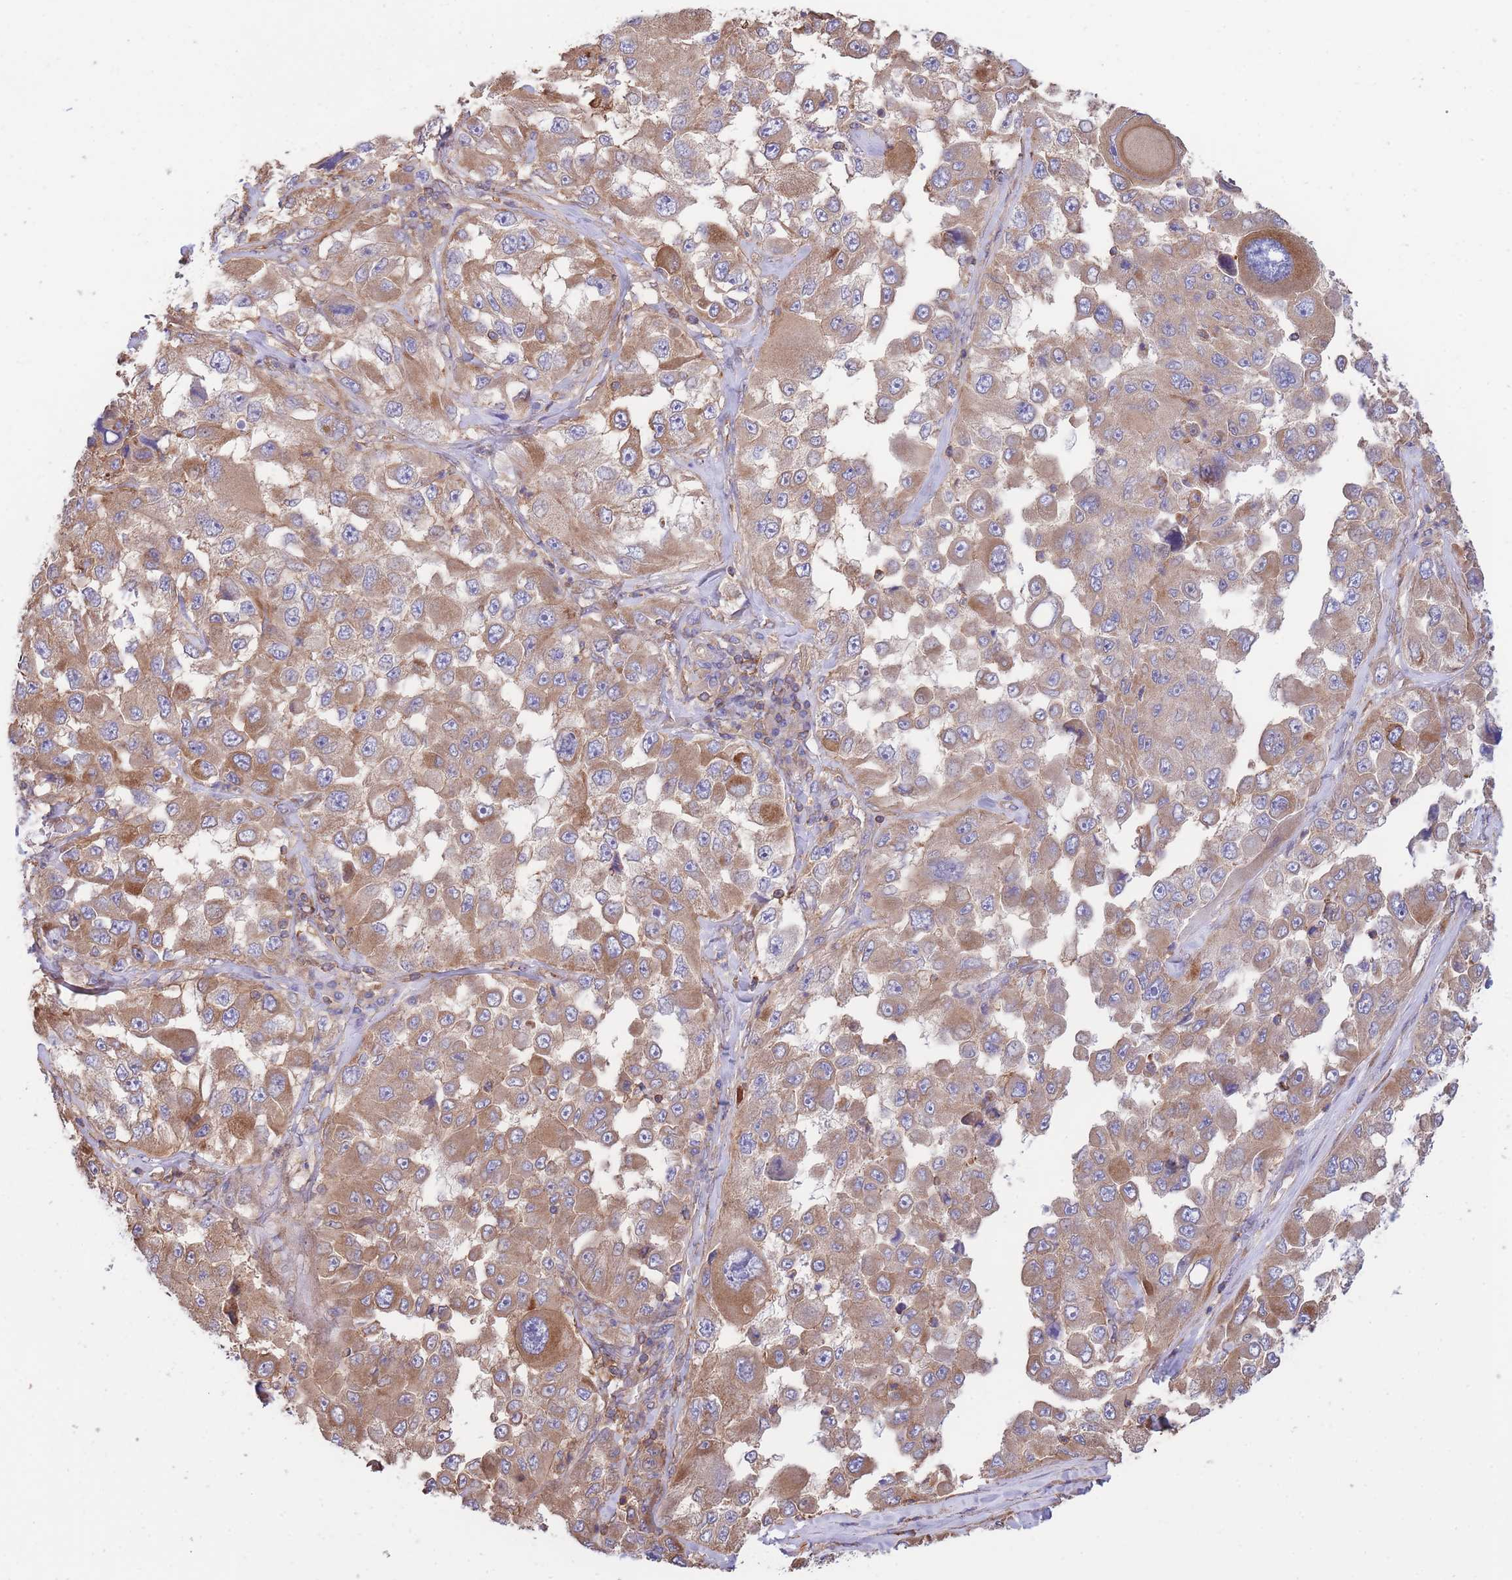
{"staining": {"intensity": "moderate", "quantity": ">75%", "location": "cytoplasmic/membranous"}, "tissue": "melanoma", "cell_type": "Tumor cells", "image_type": "cancer", "snomed": [{"axis": "morphology", "description": "Malignant melanoma, Metastatic site"}, {"axis": "topography", "description": "Lymph node"}], "caption": "Immunohistochemistry (DAB) staining of human melanoma displays moderate cytoplasmic/membranous protein positivity in approximately >75% of tumor cells. Ihc stains the protein in brown and the nuclei are stained blue.", "gene": "LRRN4CL", "patient": {"sex": "male", "age": 62}}